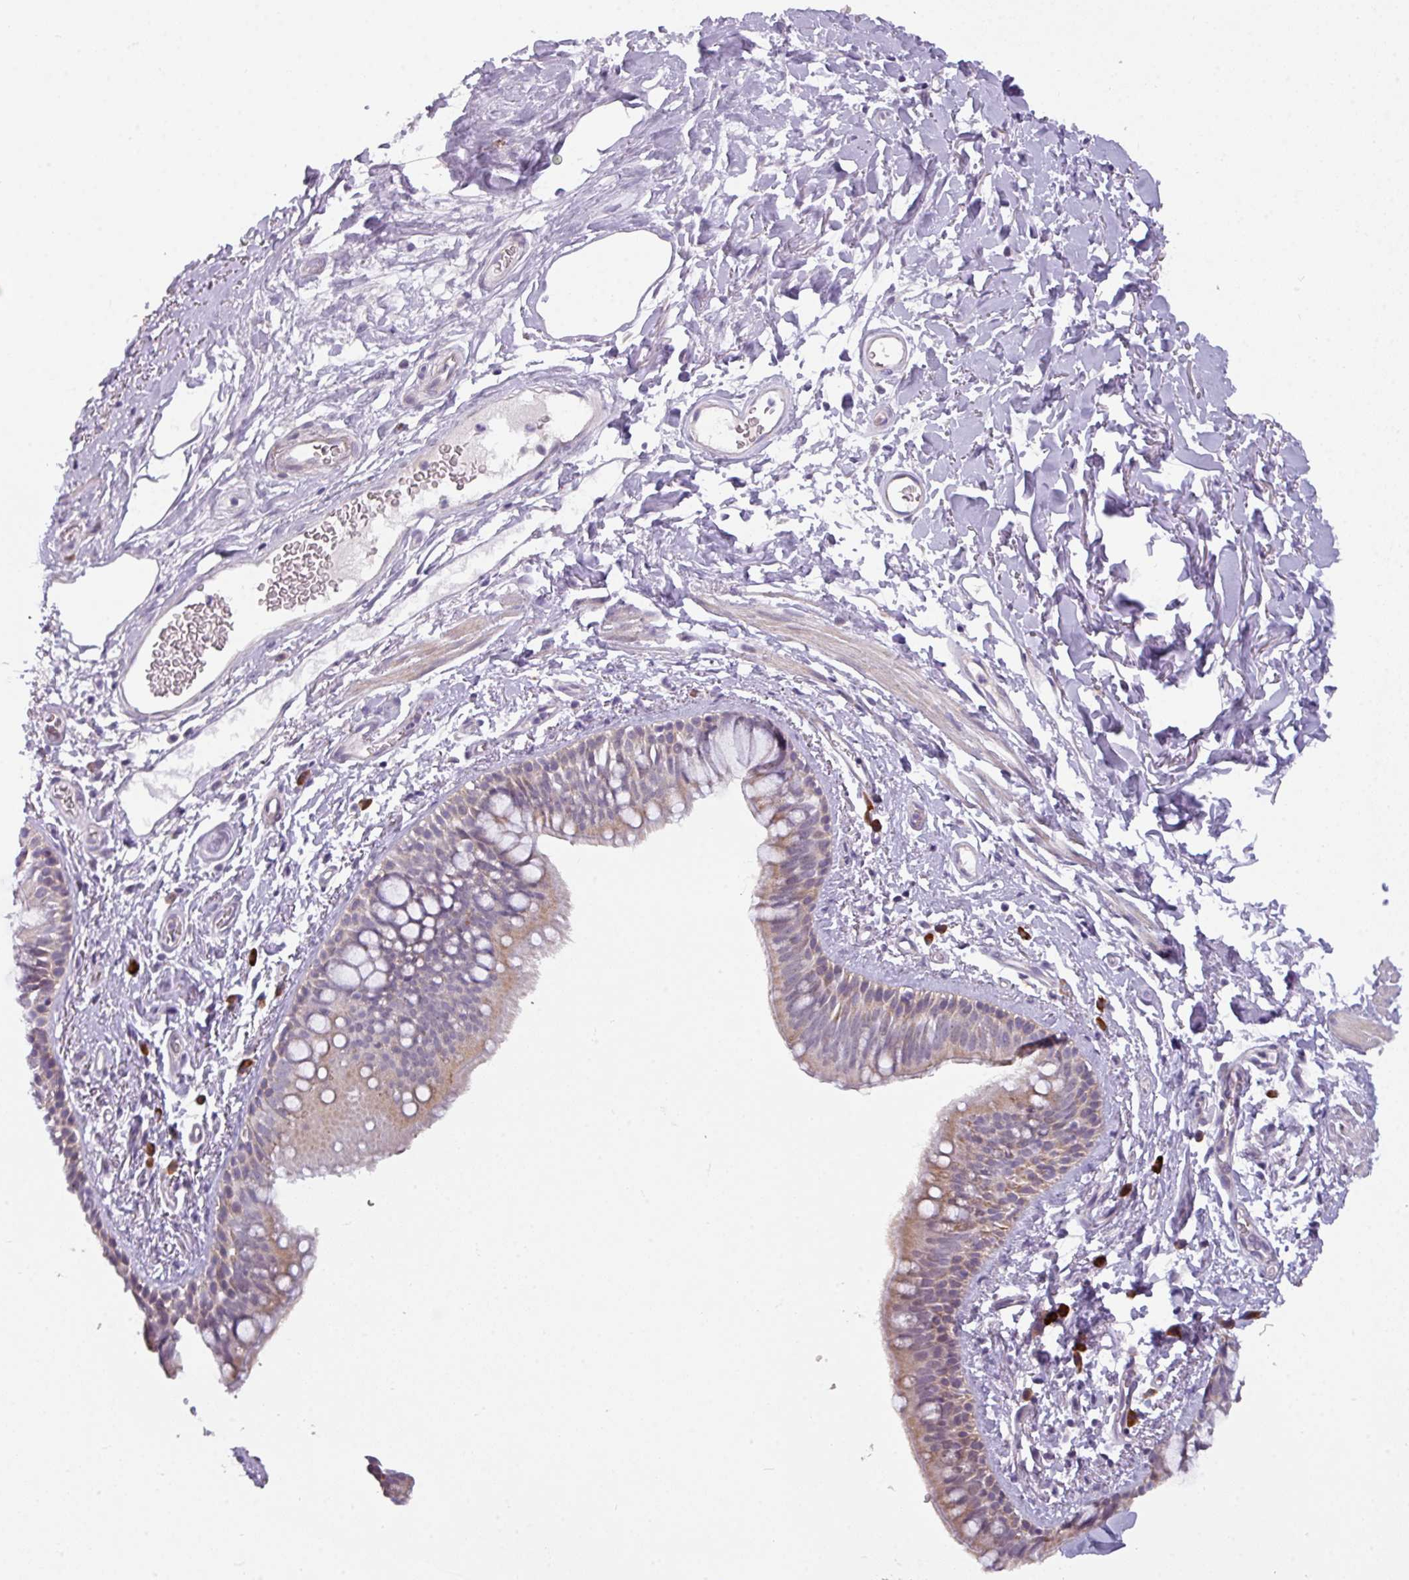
{"staining": {"intensity": "weak", "quantity": "25%-75%", "location": "cytoplasmic/membranous"}, "tissue": "bronchus", "cell_type": "Respiratory epithelial cells", "image_type": "normal", "snomed": [{"axis": "morphology", "description": "Normal tissue, NOS"}, {"axis": "morphology", "description": "Squamous cell carcinoma, NOS"}, {"axis": "topography", "description": "Bronchus"}, {"axis": "topography", "description": "Lung"}], "caption": "Protein staining of unremarkable bronchus demonstrates weak cytoplasmic/membranous positivity in approximately 25%-75% of respiratory epithelial cells. The protein is shown in brown color, while the nuclei are stained blue.", "gene": "C2orf68", "patient": {"sex": "female", "age": 70}}